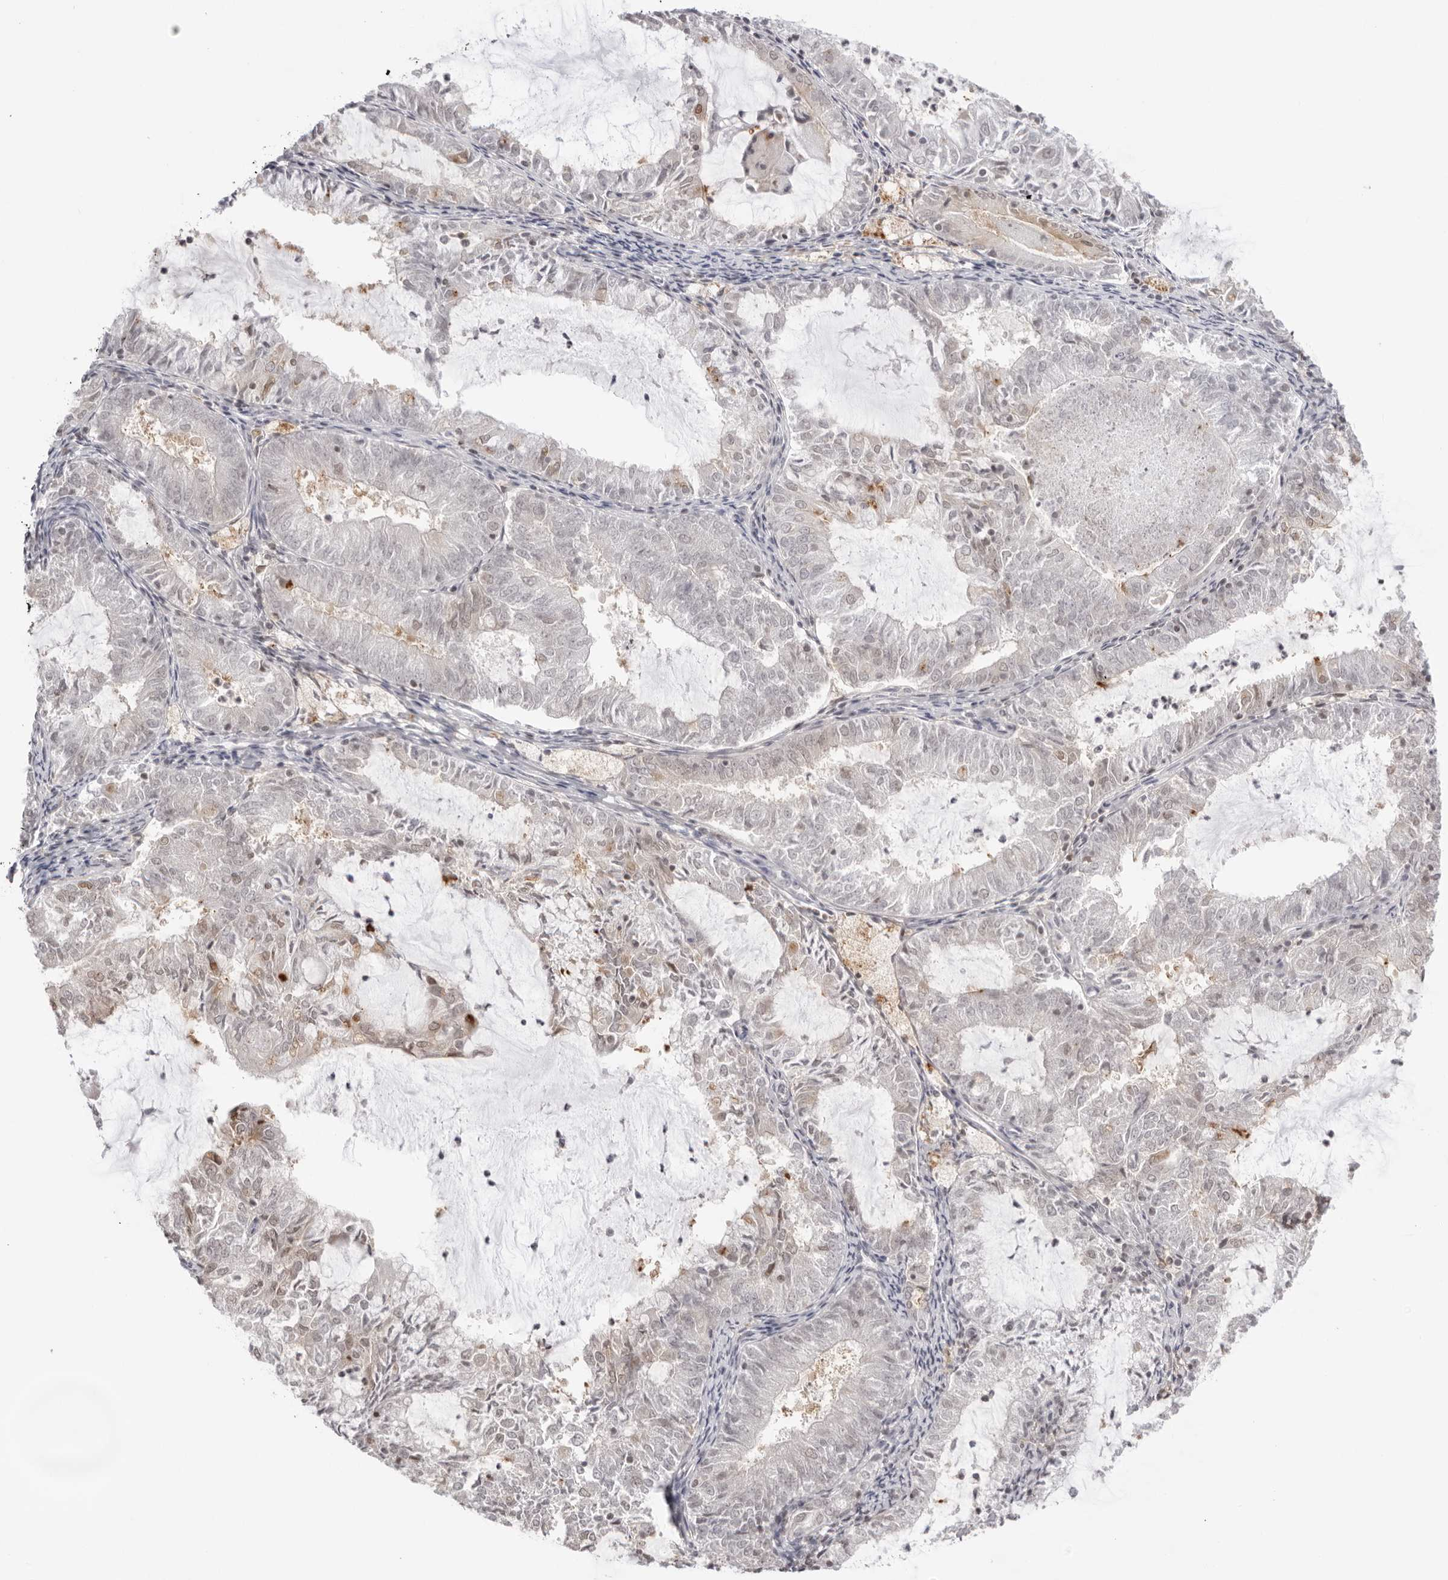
{"staining": {"intensity": "negative", "quantity": "none", "location": "none"}, "tissue": "endometrial cancer", "cell_type": "Tumor cells", "image_type": "cancer", "snomed": [{"axis": "morphology", "description": "Adenocarcinoma, NOS"}, {"axis": "topography", "description": "Endometrium"}], "caption": "Tumor cells are negative for protein expression in human endometrial cancer.", "gene": "RNF146", "patient": {"sex": "female", "age": 57}}